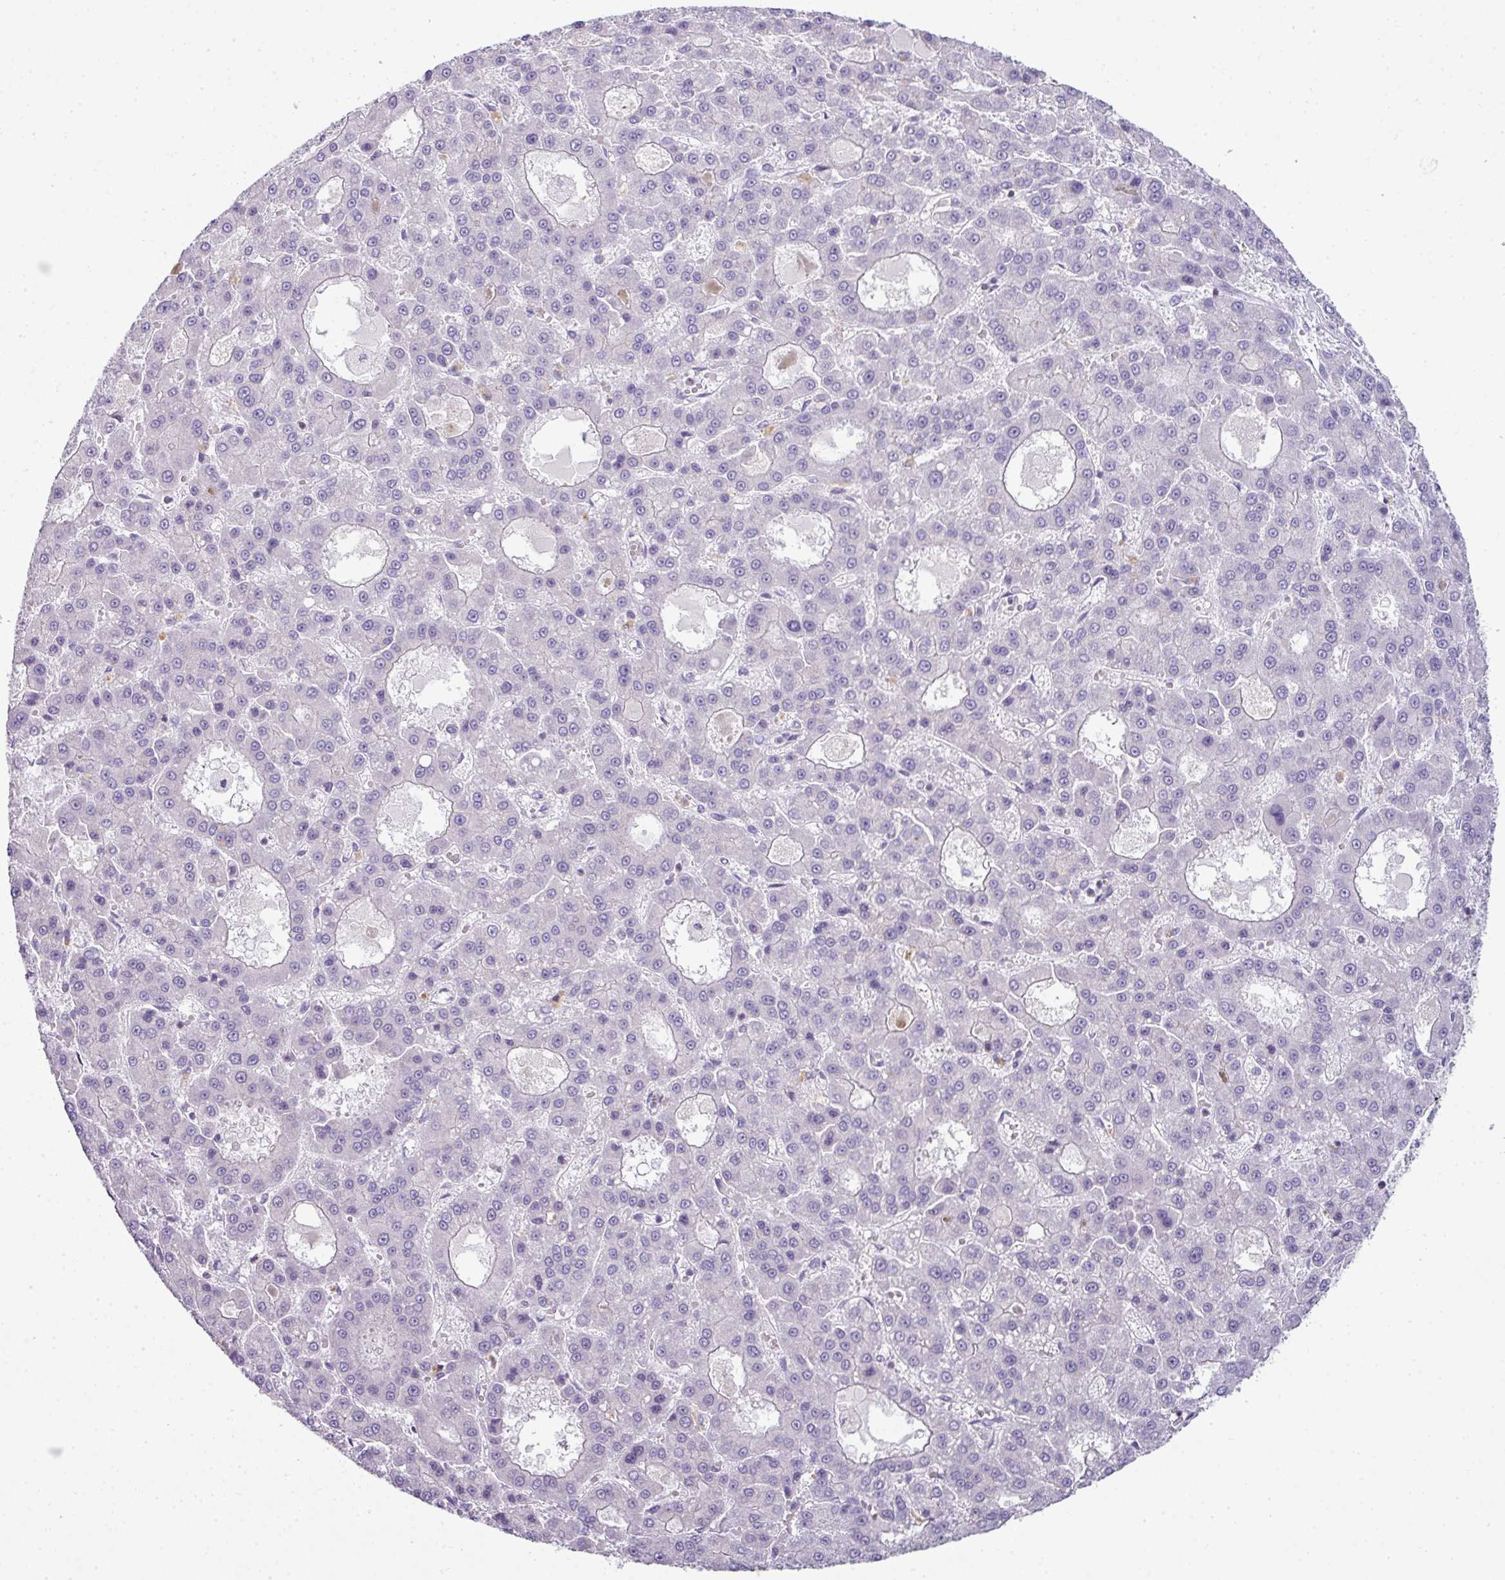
{"staining": {"intensity": "negative", "quantity": "none", "location": "none"}, "tissue": "liver cancer", "cell_type": "Tumor cells", "image_type": "cancer", "snomed": [{"axis": "morphology", "description": "Carcinoma, Hepatocellular, NOS"}, {"axis": "topography", "description": "Liver"}], "caption": "An IHC histopathology image of liver cancer is shown. There is no staining in tumor cells of liver cancer.", "gene": "STAT5A", "patient": {"sex": "male", "age": 70}}